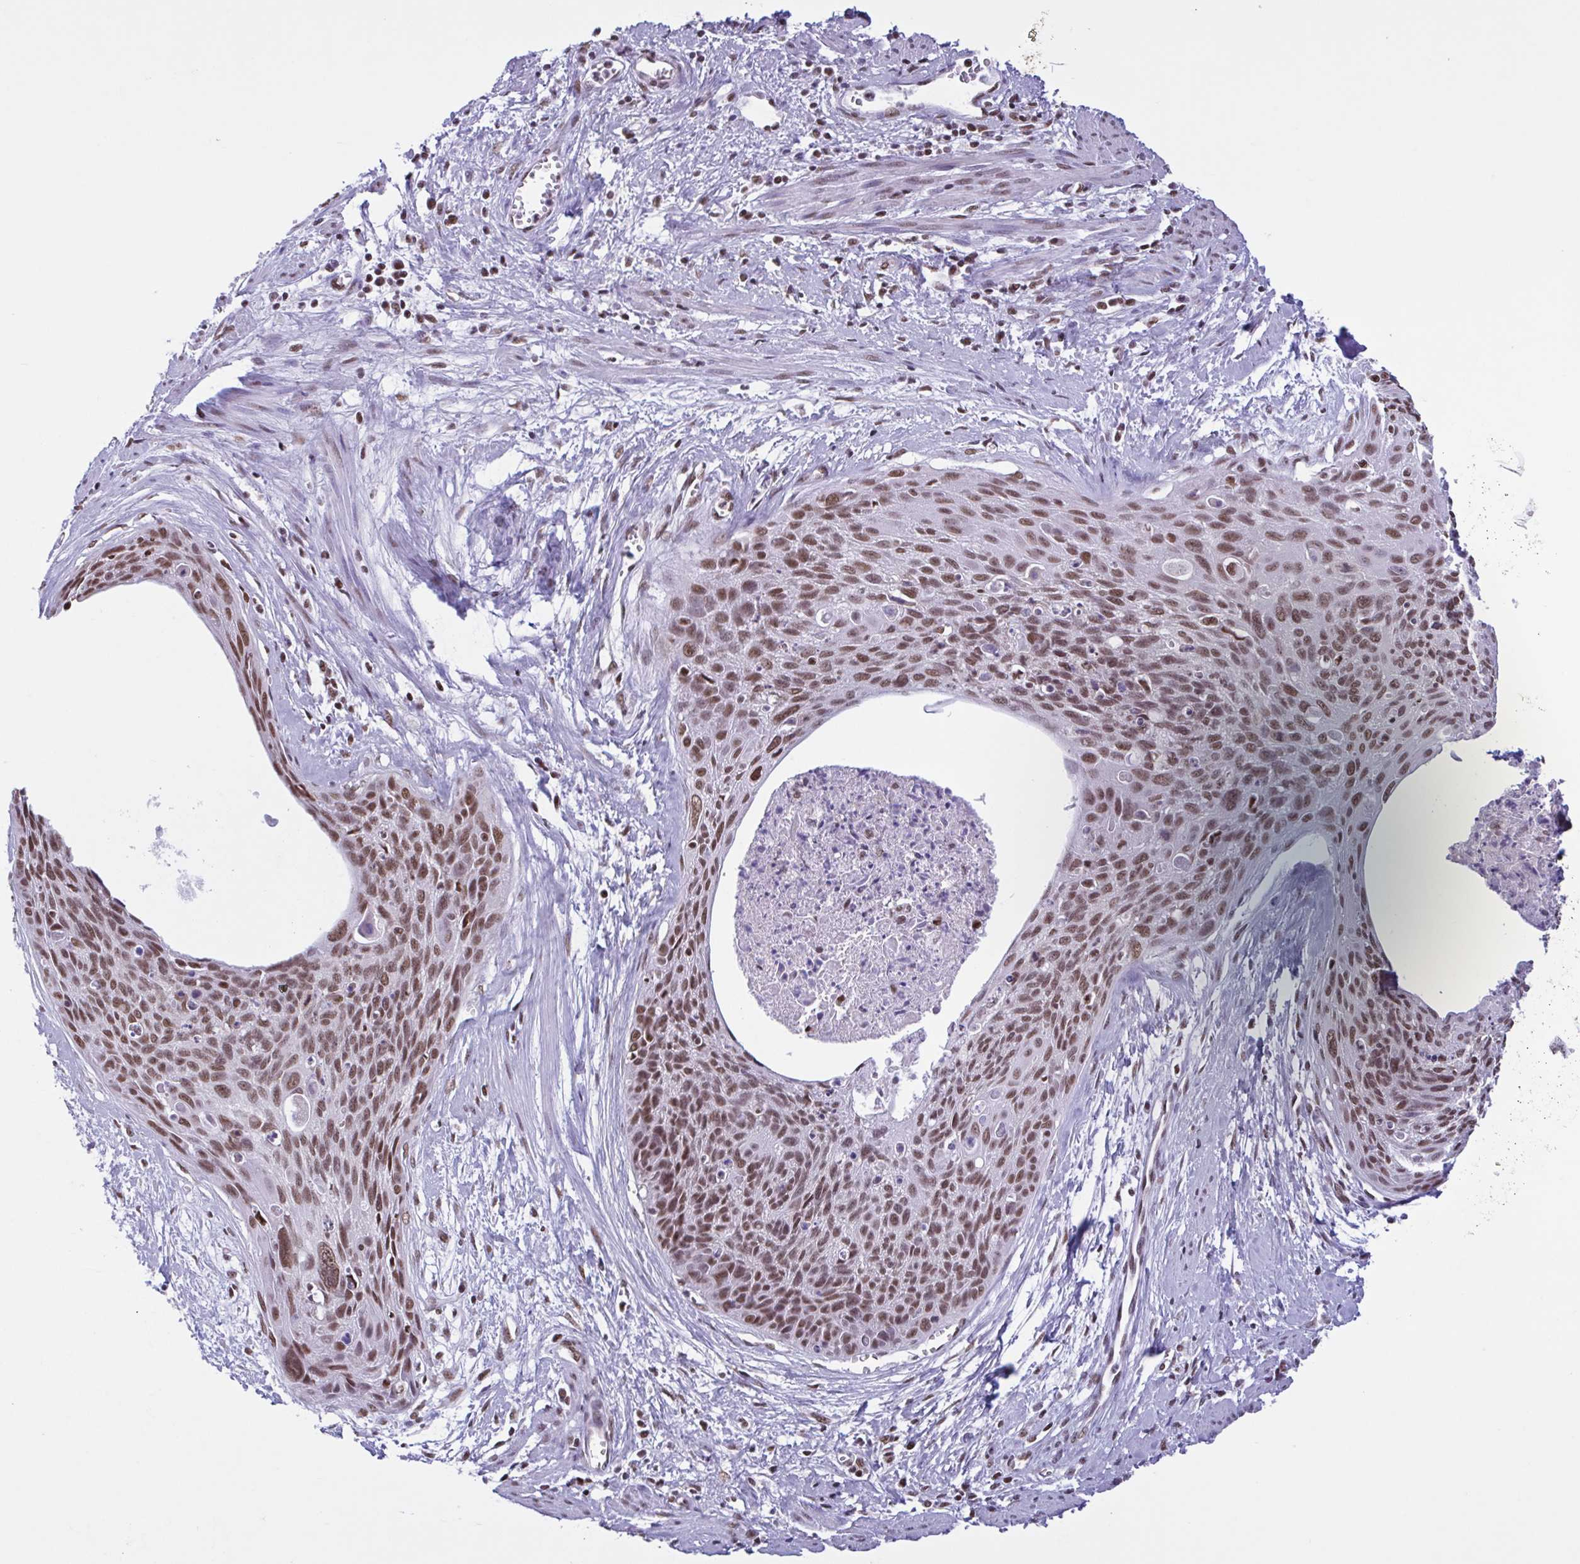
{"staining": {"intensity": "moderate", "quantity": ">75%", "location": "nuclear"}, "tissue": "cervical cancer", "cell_type": "Tumor cells", "image_type": "cancer", "snomed": [{"axis": "morphology", "description": "Squamous cell carcinoma, NOS"}, {"axis": "topography", "description": "Cervix"}], "caption": "Squamous cell carcinoma (cervical) was stained to show a protein in brown. There is medium levels of moderate nuclear staining in approximately >75% of tumor cells.", "gene": "TIMM21", "patient": {"sex": "female", "age": 55}}